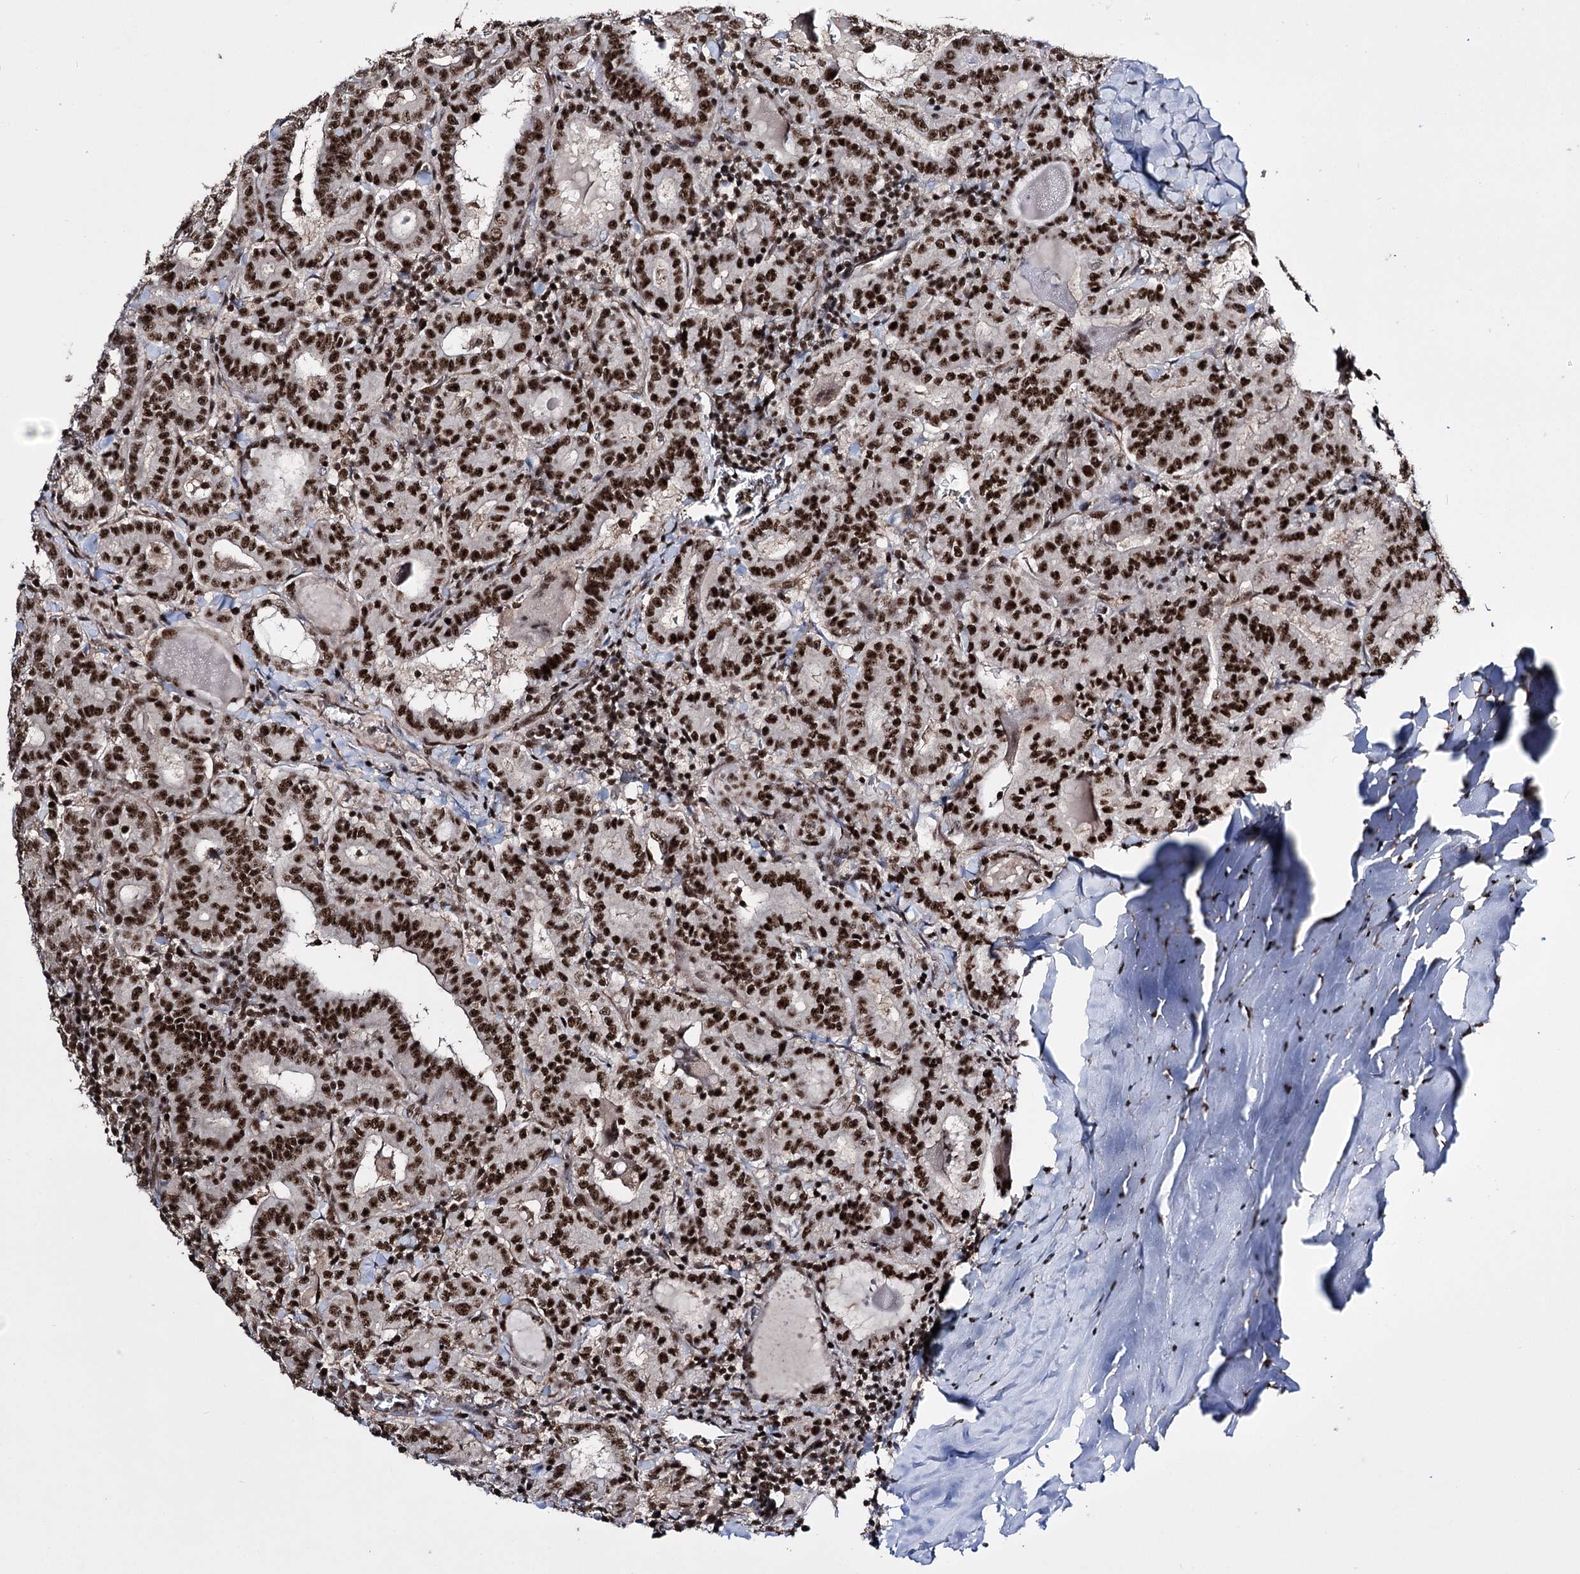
{"staining": {"intensity": "strong", "quantity": ">75%", "location": "nuclear"}, "tissue": "thyroid cancer", "cell_type": "Tumor cells", "image_type": "cancer", "snomed": [{"axis": "morphology", "description": "Papillary adenocarcinoma, NOS"}, {"axis": "topography", "description": "Thyroid gland"}], "caption": "Thyroid papillary adenocarcinoma was stained to show a protein in brown. There is high levels of strong nuclear expression in approximately >75% of tumor cells. (Brightfield microscopy of DAB IHC at high magnification).", "gene": "PRPF40A", "patient": {"sex": "female", "age": 72}}